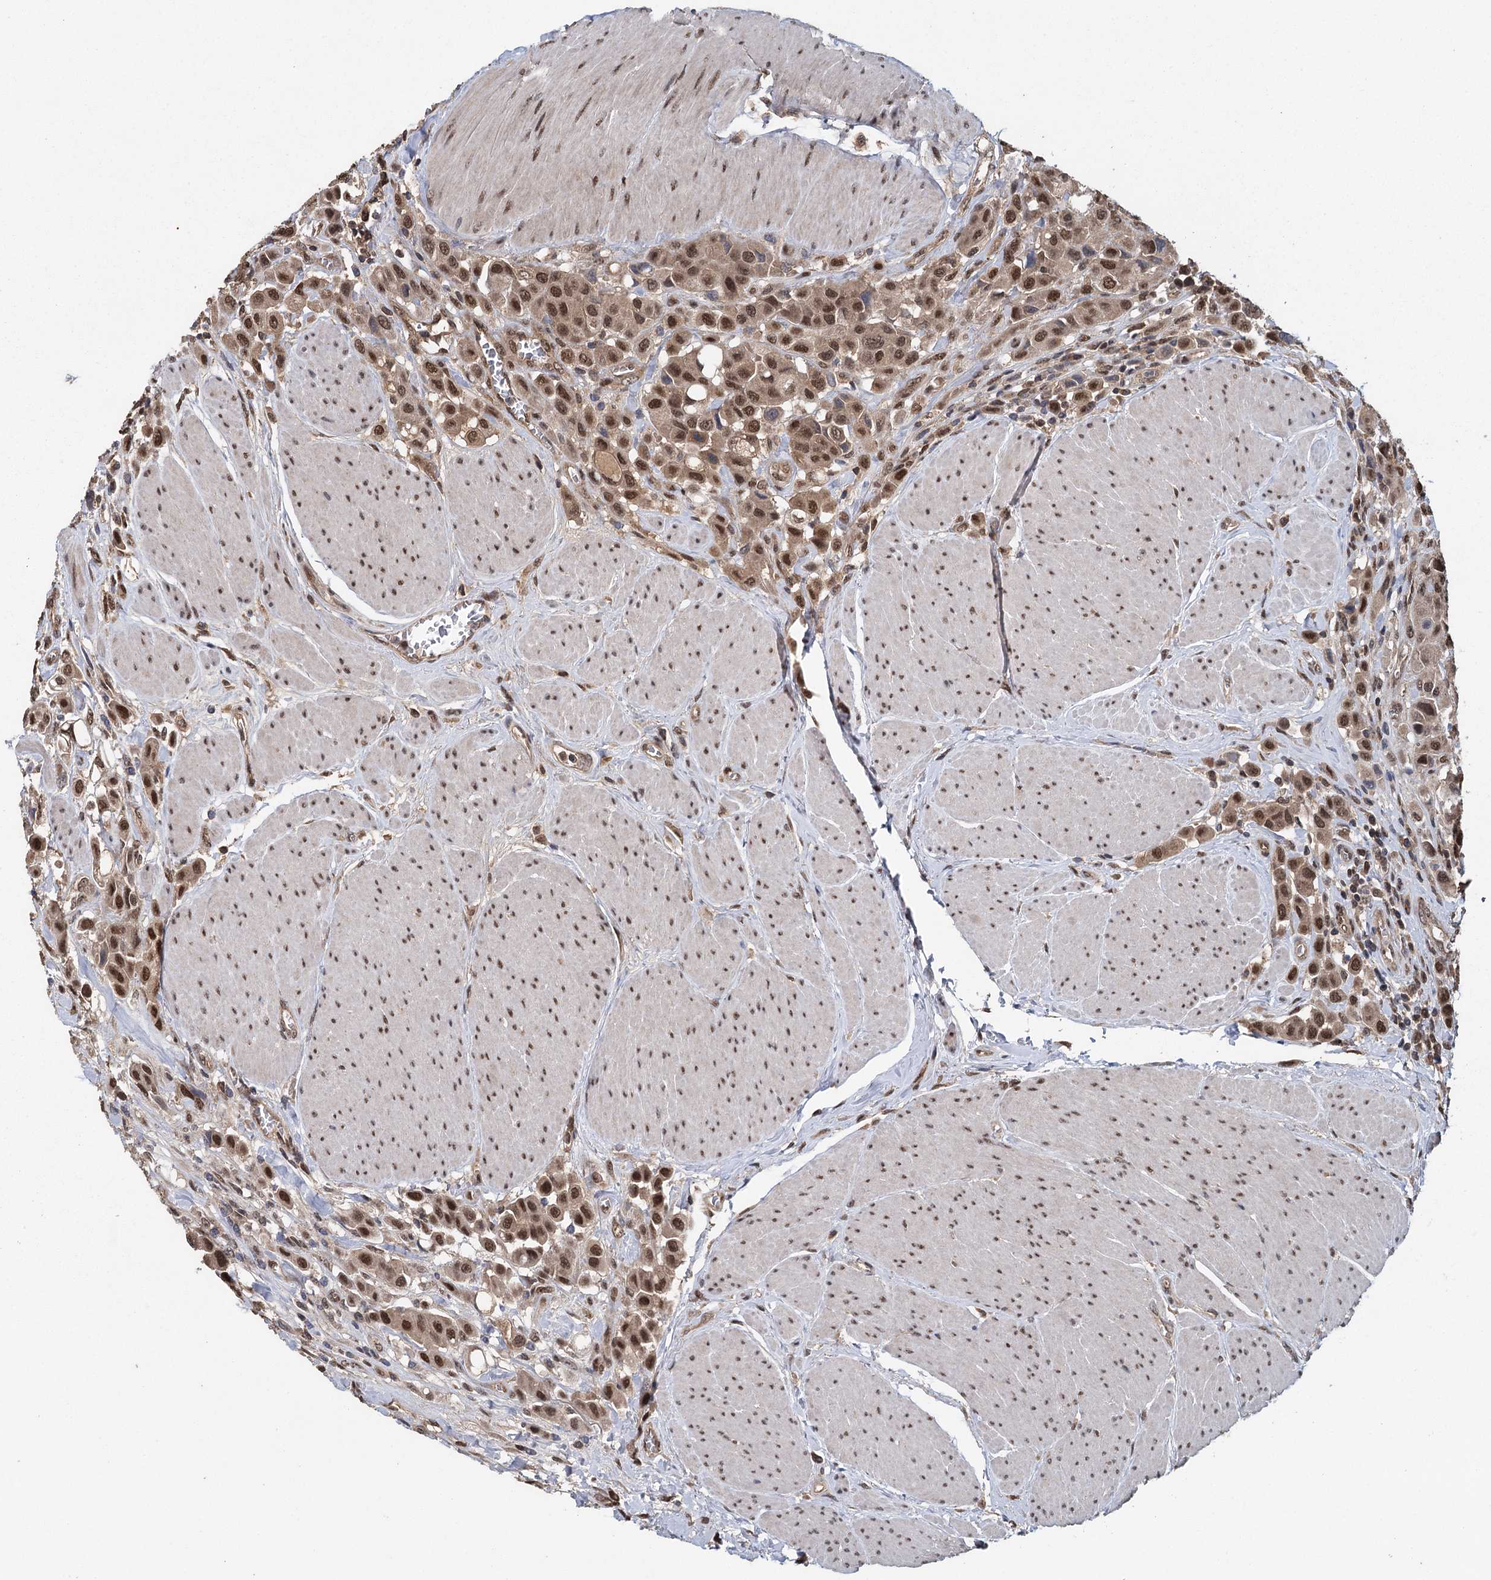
{"staining": {"intensity": "moderate", "quantity": ">75%", "location": "nuclear"}, "tissue": "urothelial cancer", "cell_type": "Tumor cells", "image_type": "cancer", "snomed": [{"axis": "morphology", "description": "Urothelial carcinoma, High grade"}, {"axis": "topography", "description": "Urinary bladder"}], "caption": "Moderate nuclear expression is identified in about >75% of tumor cells in urothelial carcinoma (high-grade).", "gene": "MYG1", "patient": {"sex": "male", "age": 50}}